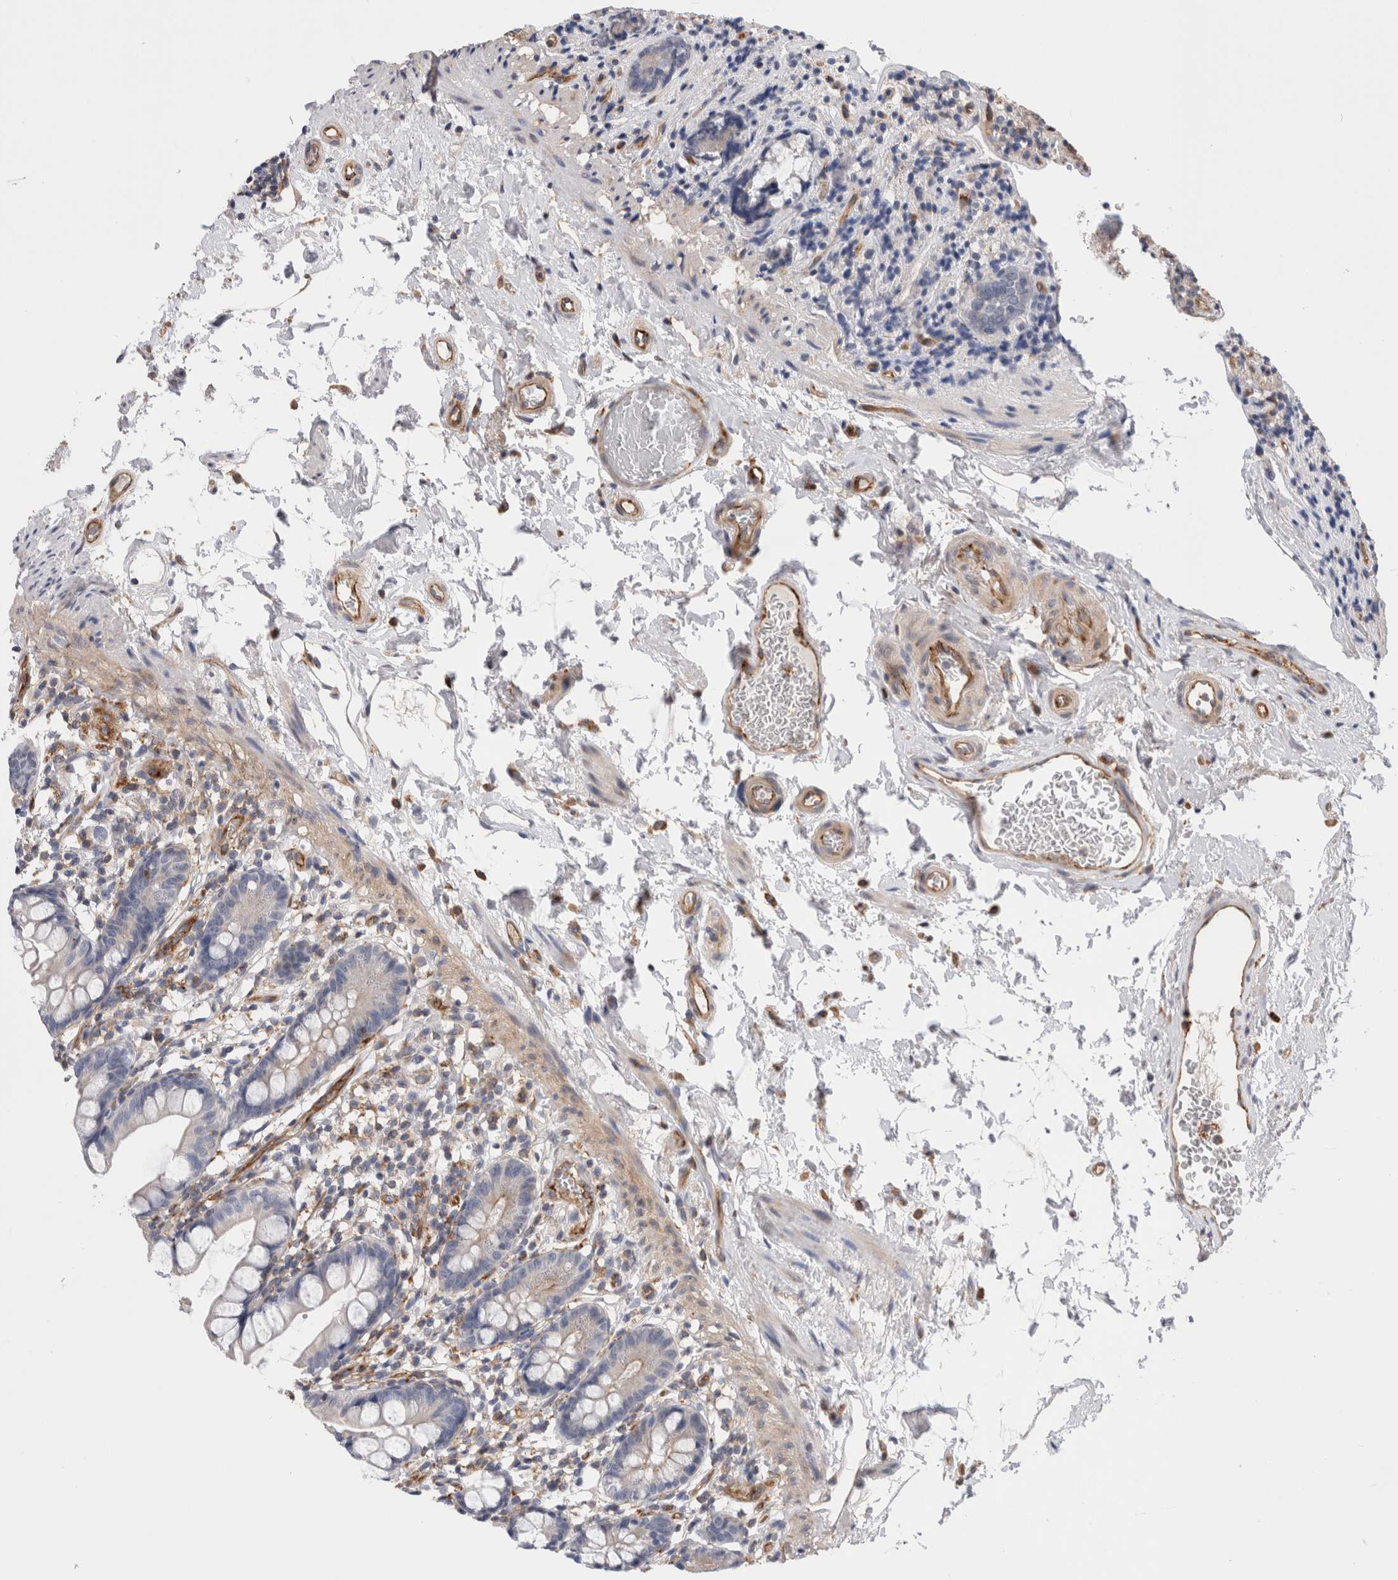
{"staining": {"intensity": "negative", "quantity": "none", "location": "none"}, "tissue": "small intestine", "cell_type": "Glandular cells", "image_type": "normal", "snomed": [{"axis": "morphology", "description": "Normal tissue, NOS"}, {"axis": "topography", "description": "Small intestine"}], "caption": "IHC photomicrograph of normal small intestine stained for a protein (brown), which demonstrates no positivity in glandular cells.", "gene": "BNIP2", "patient": {"sex": "female", "age": 84}}